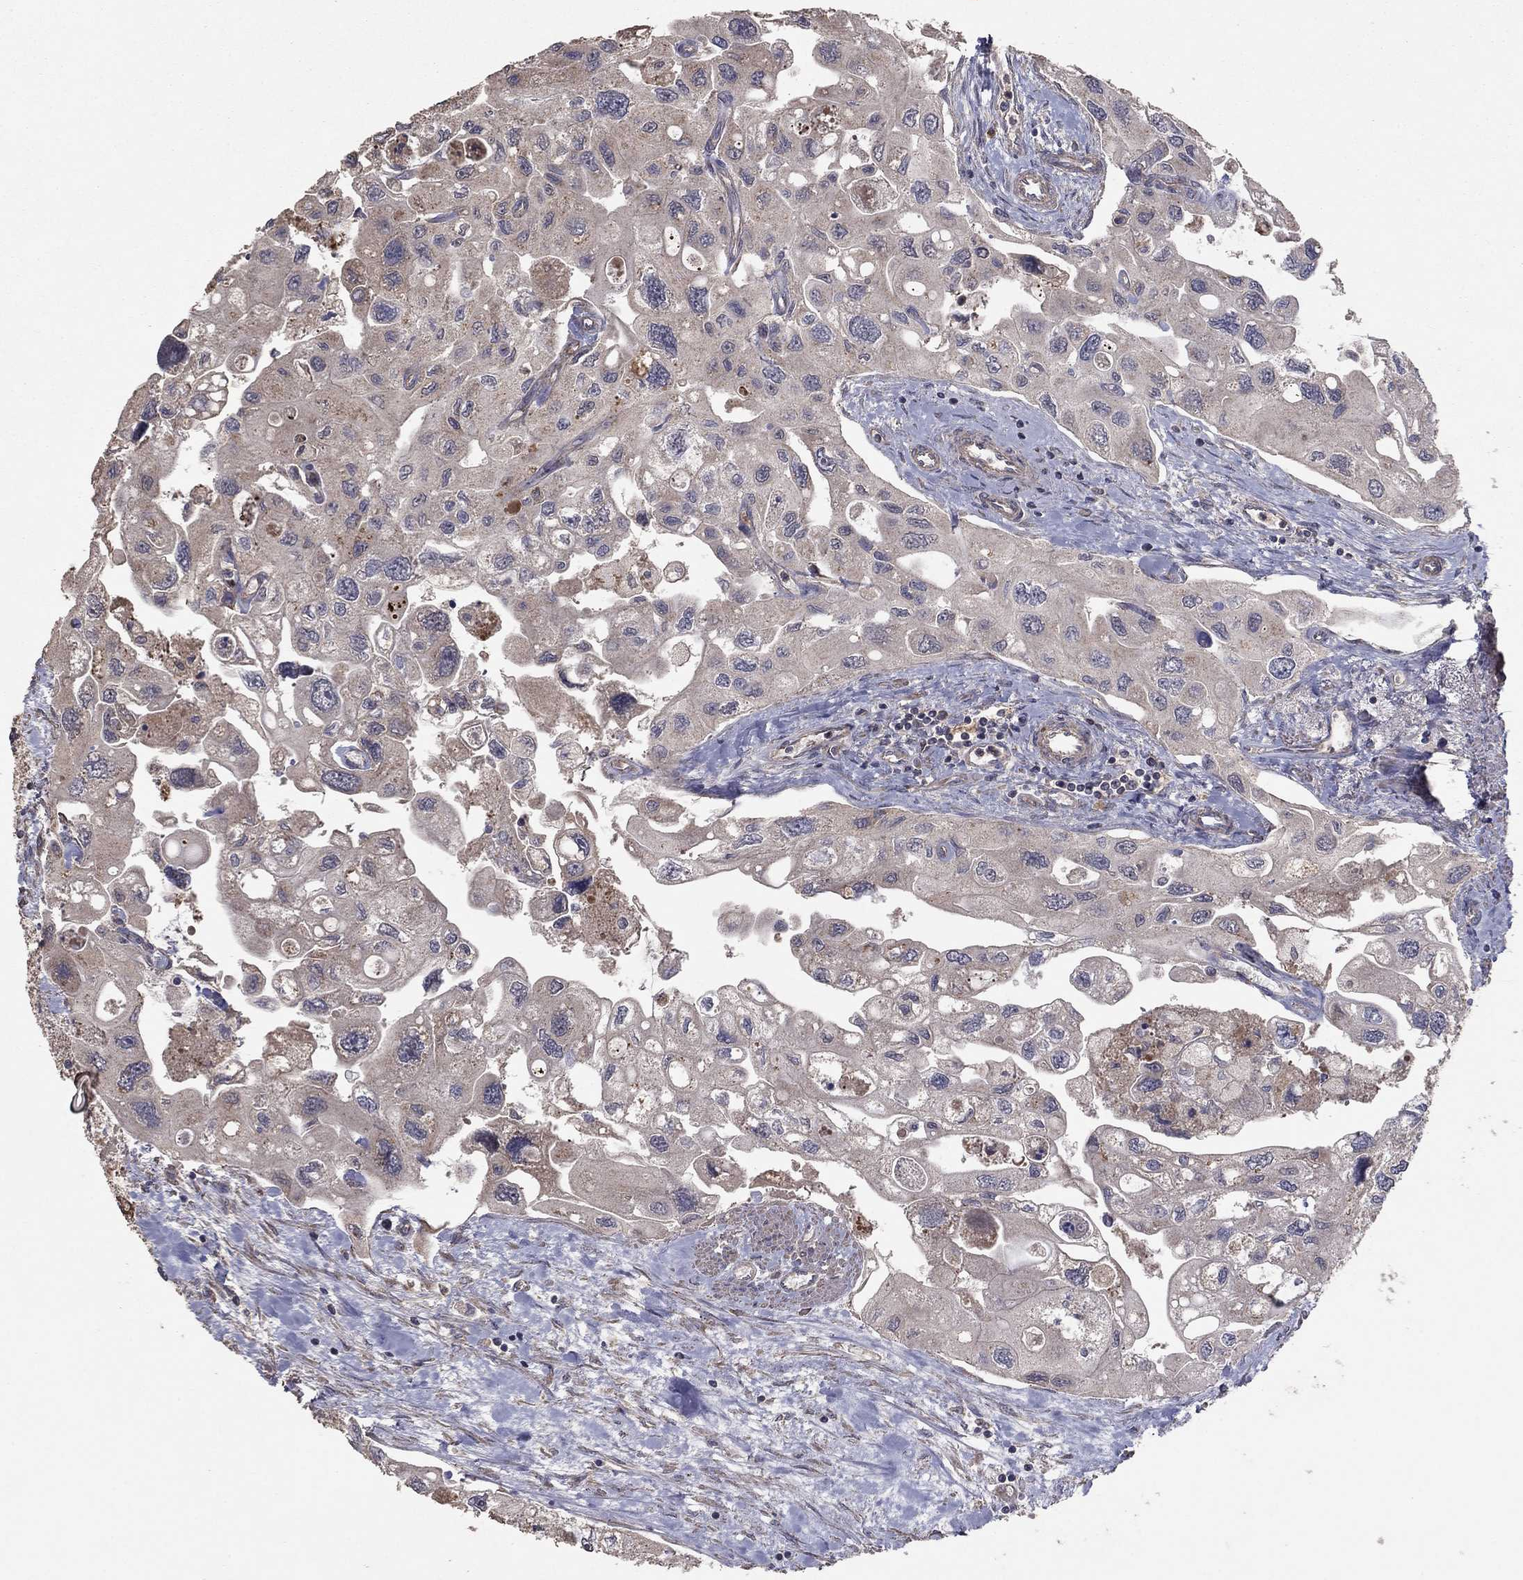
{"staining": {"intensity": "negative", "quantity": "none", "location": "none"}, "tissue": "urothelial cancer", "cell_type": "Tumor cells", "image_type": "cancer", "snomed": [{"axis": "morphology", "description": "Urothelial carcinoma, High grade"}, {"axis": "topography", "description": "Urinary bladder"}], "caption": "Human urothelial carcinoma (high-grade) stained for a protein using immunohistochemistry shows no expression in tumor cells.", "gene": "FLT4", "patient": {"sex": "male", "age": 59}}